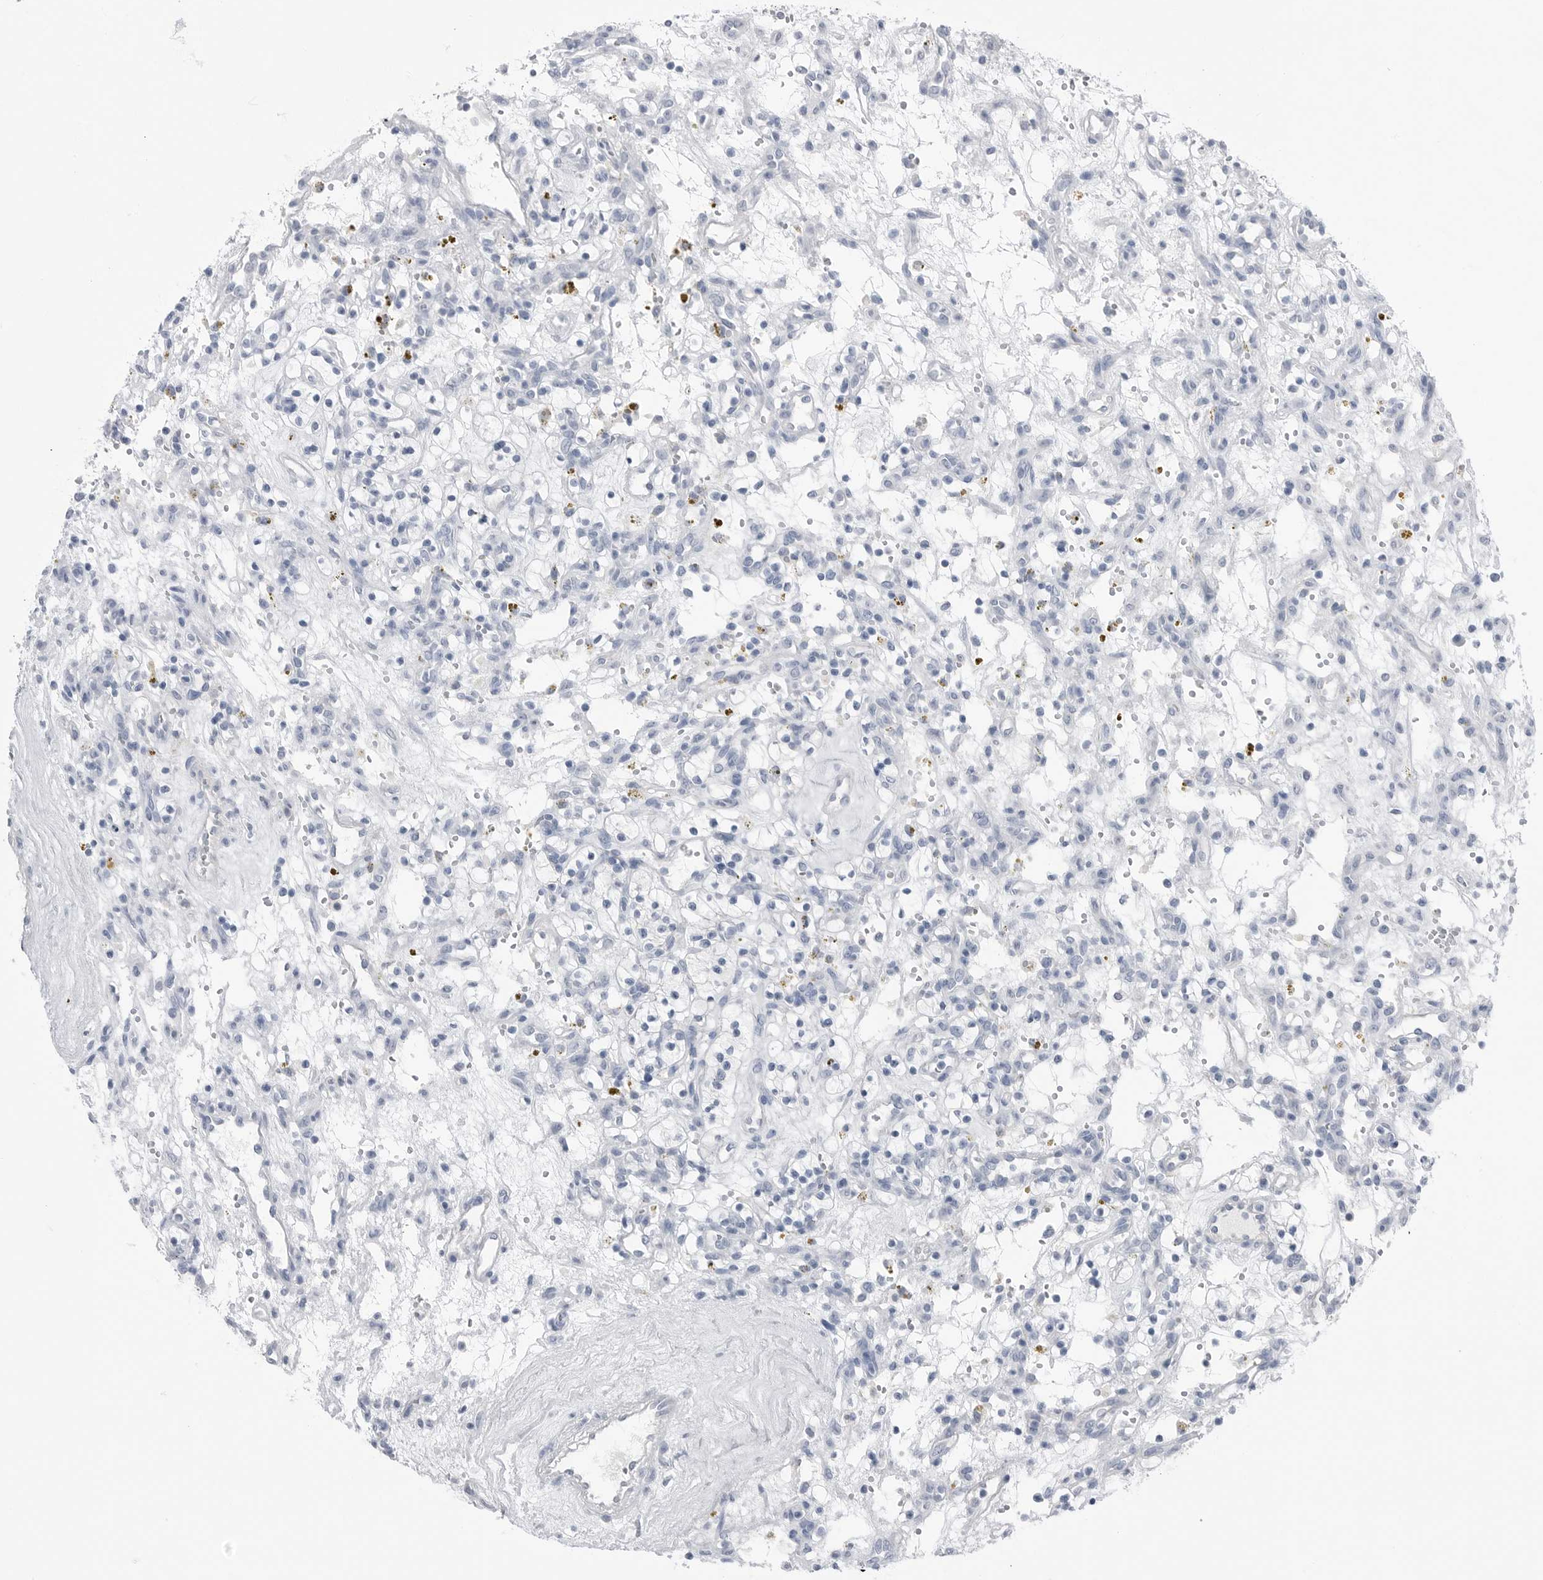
{"staining": {"intensity": "negative", "quantity": "none", "location": "none"}, "tissue": "renal cancer", "cell_type": "Tumor cells", "image_type": "cancer", "snomed": [{"axis": "morphology", "description": "Adenocarcinoma, NOS"}, {"axis": "topography", "description": "Kidney"}], "caption": "High magnification brightfield microscopy of renal adenocarcinoma stained with DAB (brown) and counterstained with hematoxylin (blue): tumor cells show no significant positivity. (DAB (3,3'-diaminobenzidine) immunohistochemistry (IHC) visualized using brightfield microscopy, high magnification).", "gene": "ABHD12", "patient": {"sex": "female", "age": 57}}